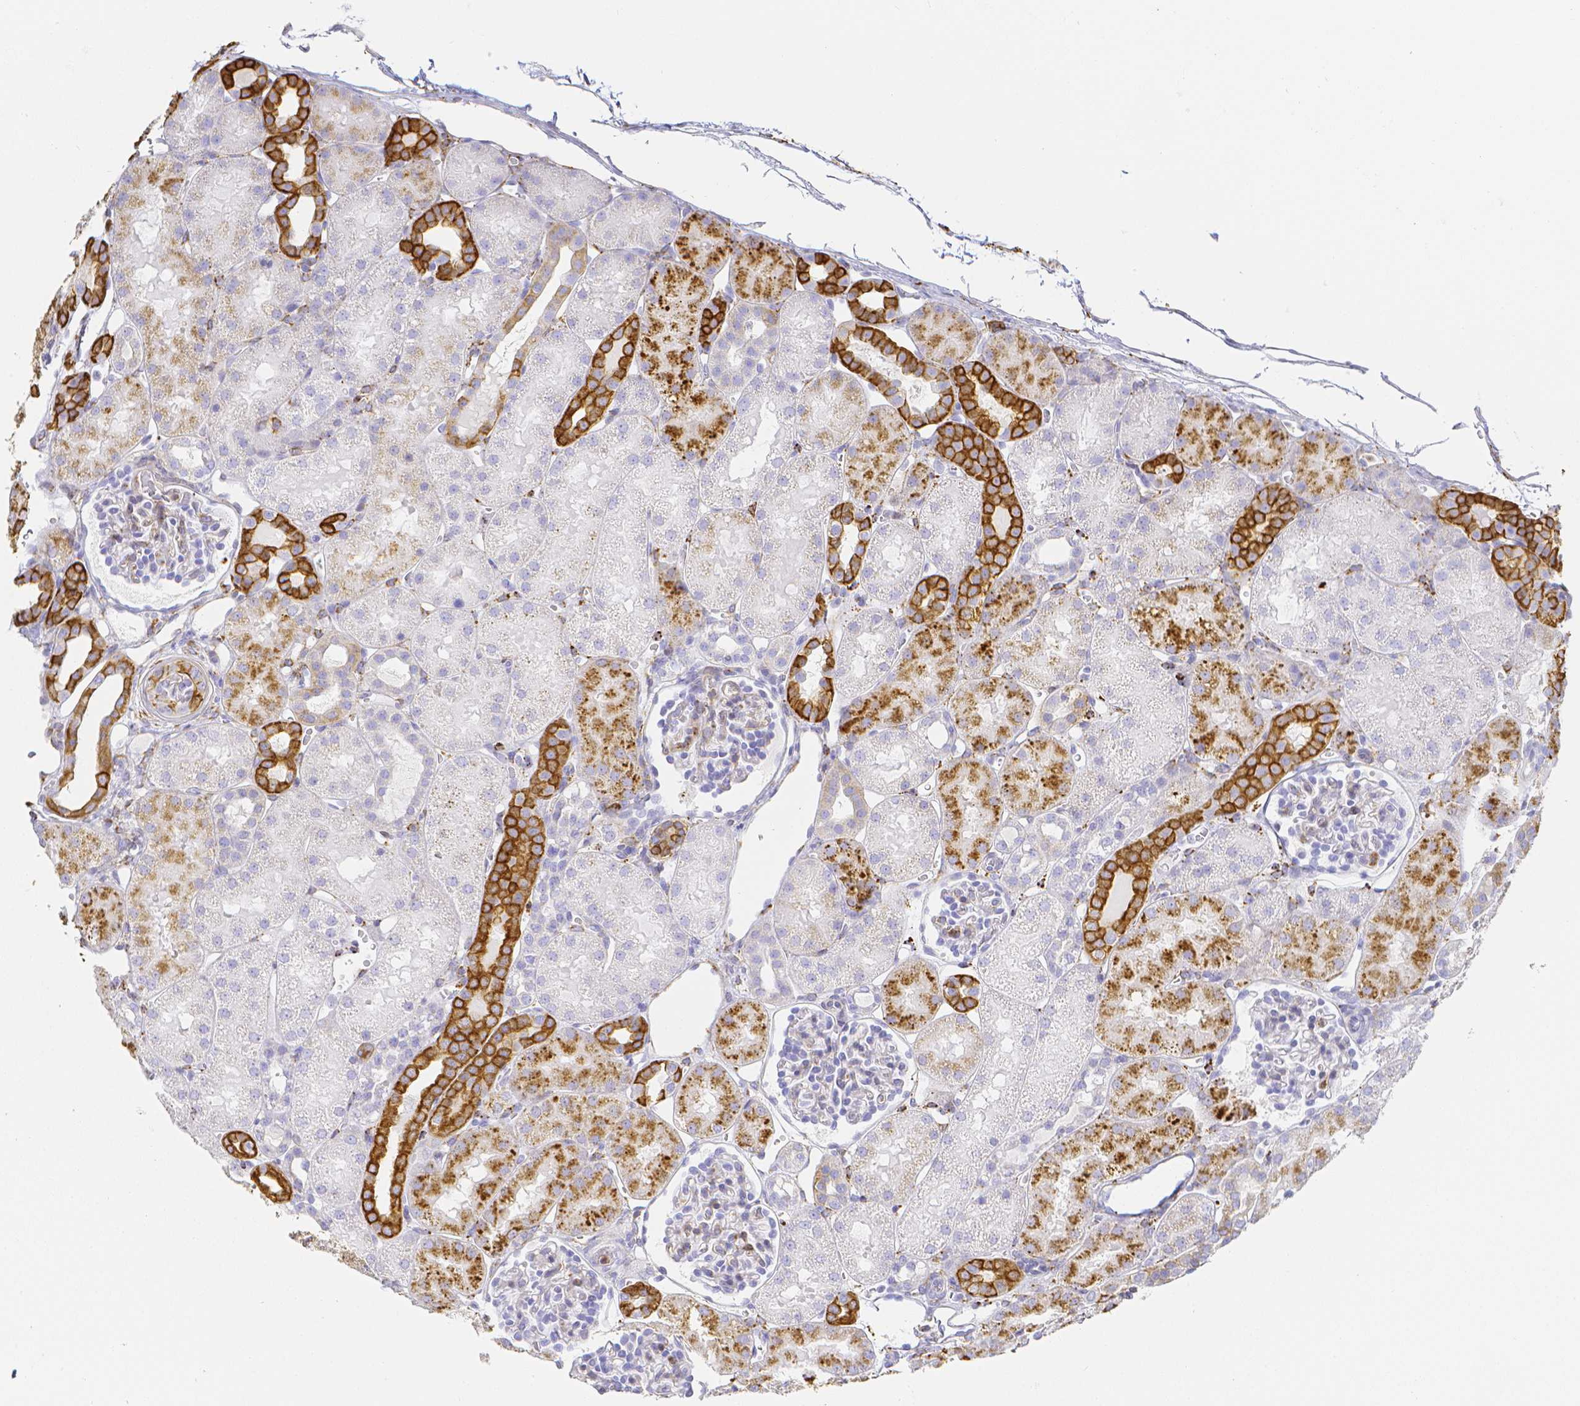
{"staining": {"intensity": "moderate", "quantity": "<25%", "location": "cytoplasmic/membranous"}, "tissue": "kidney", "cell_type": "Cells in glomeruli", "image_type": "normal", "snomed": [{"axis": "morphology", "description": "Normal tissue, NOS"}, {"axis": "topography", "description": "Kidney"}], "caption": "Immunohistochemical staining of normal kidney reveals <25% levels of moderate cytoplasmic/membranous protein staining in about <25% of cells in glomeruli. Using DAB (3,3'-diaminobenzidine) (brown) and hematoxylin (blue) stains, captured at high magnification using brightfield microscopy.", "gene": "SMURF1", "patient": {"sex": "male", "age": 2}}